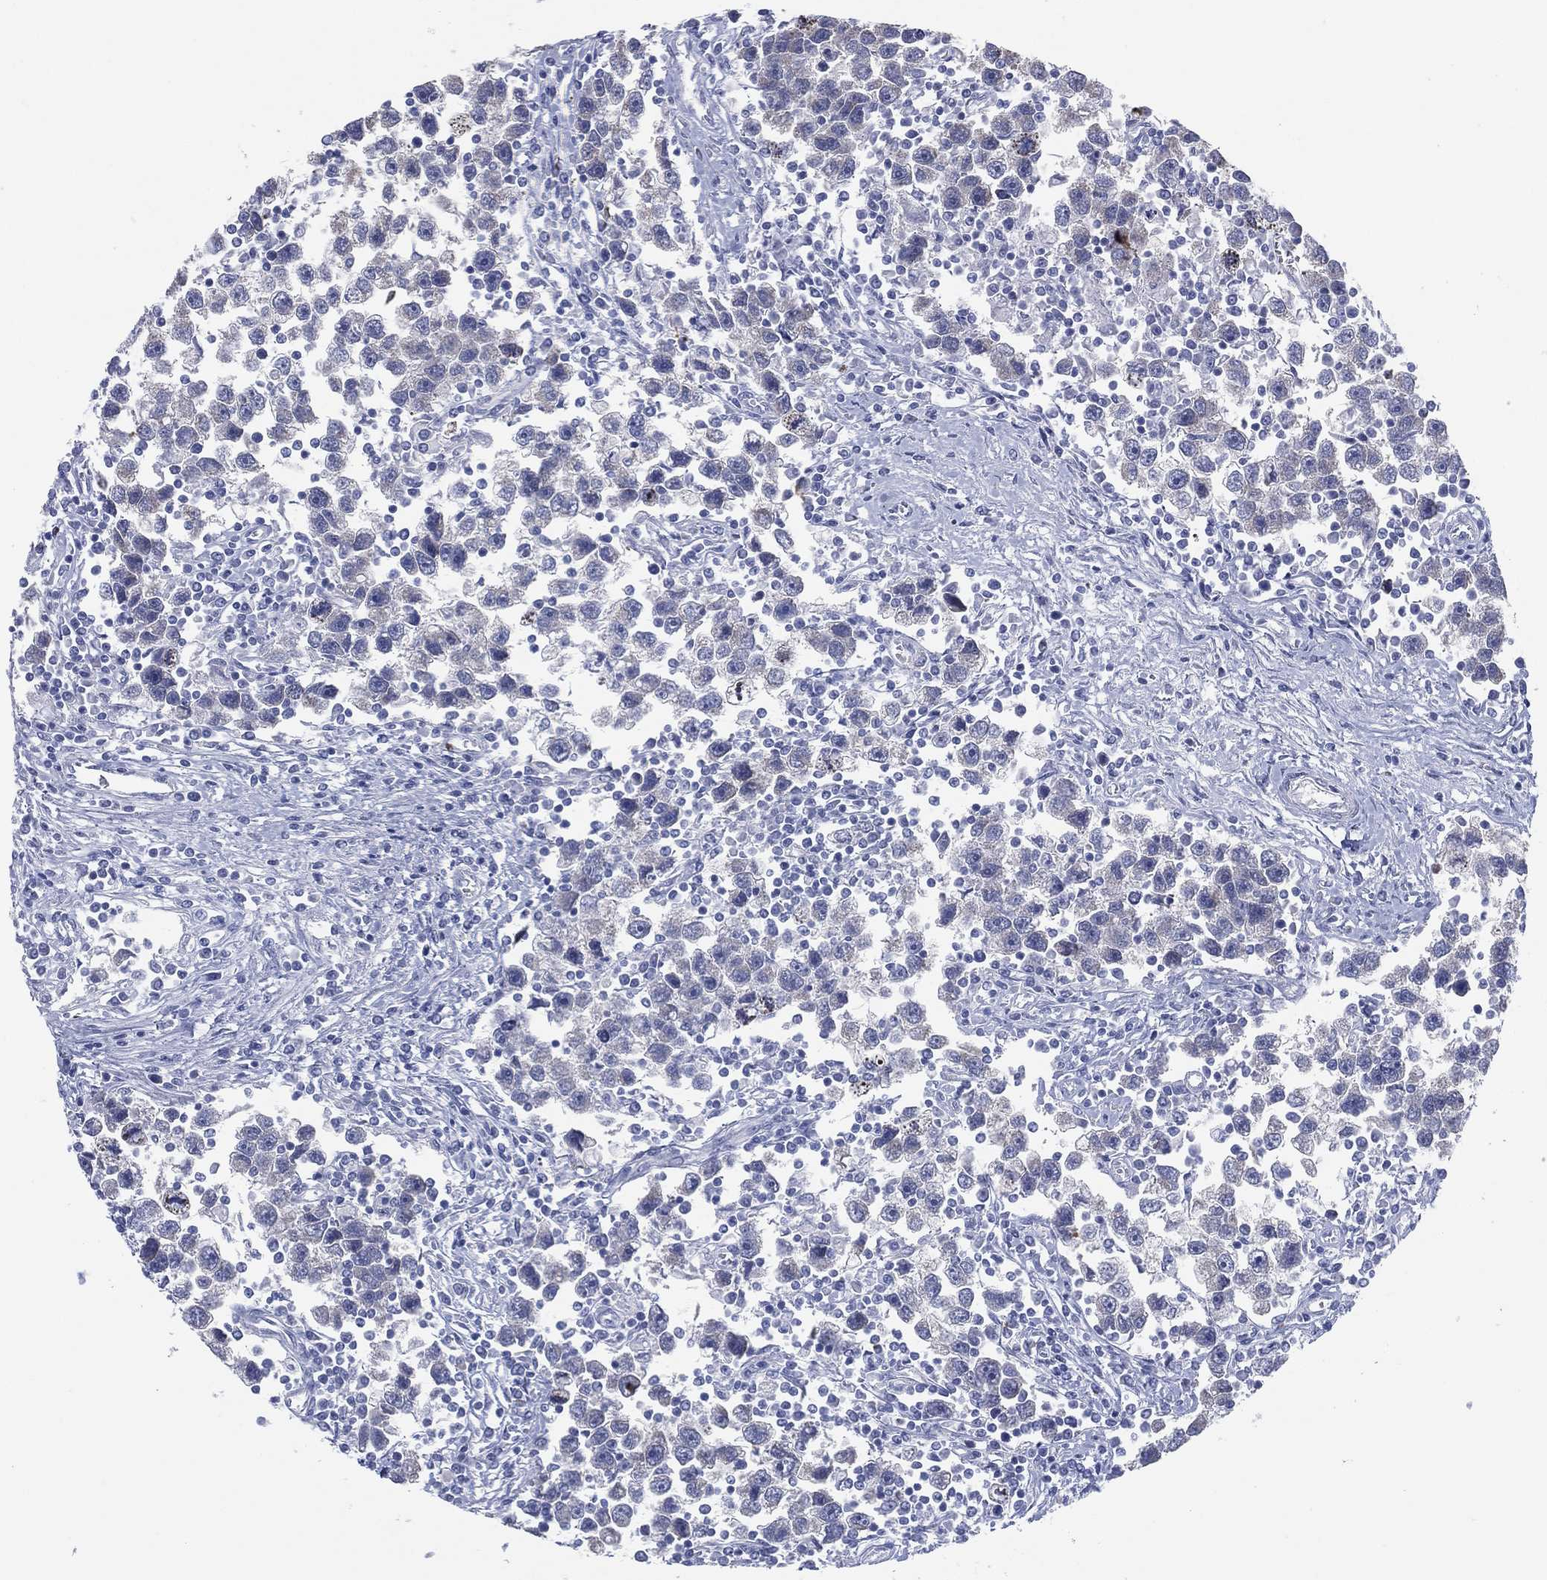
{"staining": {"intensity": "negative", "quantity": "none", "location": "none"}, "tissue": "testis cancer", "cell_type": "Tumor cells", "image_type": "cancer", "snomed": [{"axis": "morphology", "description": "Seminoma, NOS"}, {"axis": "topography", "description": "Testis"}], "caption": "An IHC histopathology image of testis cancer (seminoma) is shown. There is no staining in tumor cells of testis cancer (seminoma). The staining is performed using DAB (3,3'-diaminobenzidine) brown chromogen with nuclei counter-stained in using hematoxylin.", "gene": "HEATR4", "patient": {"sex": "male", "age": 30}}